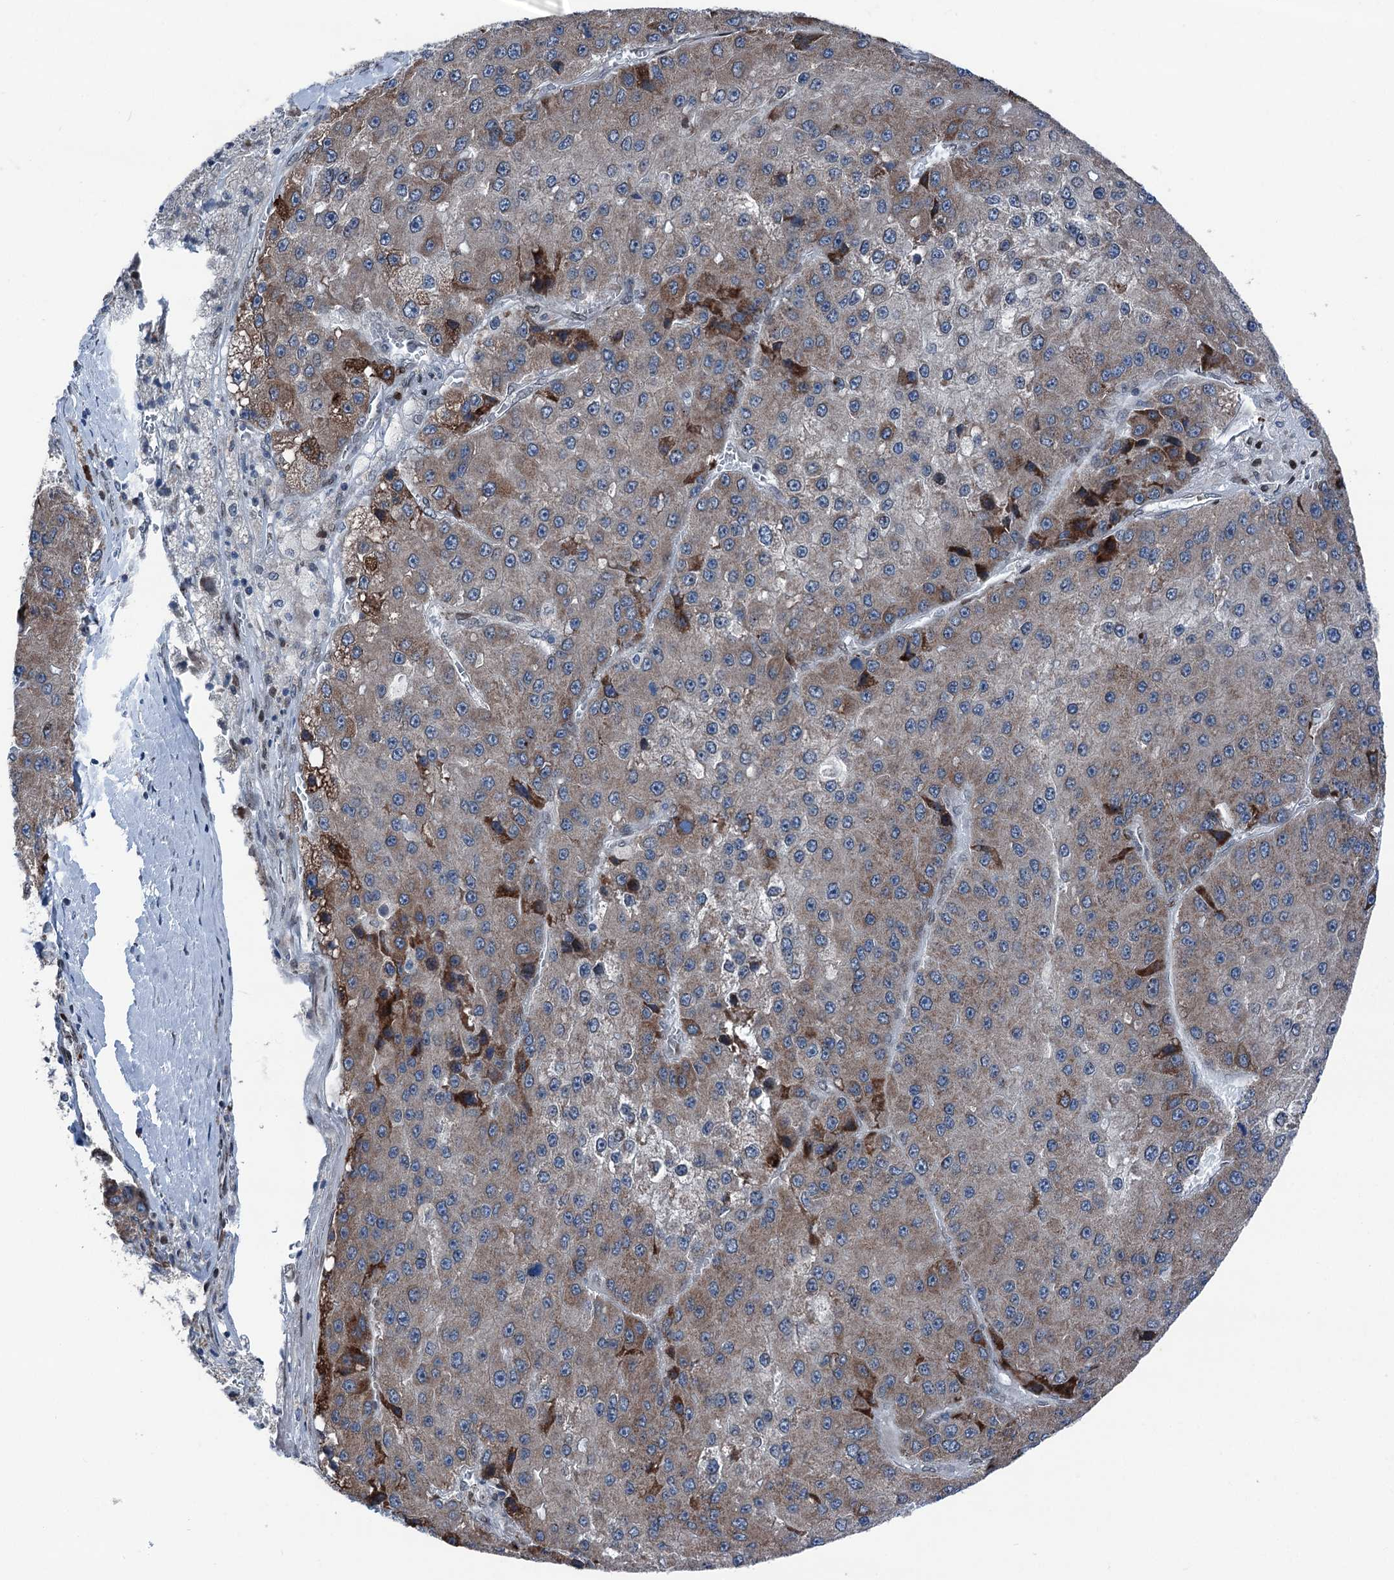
{"staining": {"intensity": "weak", "quantity": "25%-75%", "location": "cytoplasmic/membranous"}, "tissue": "liver cancer", "cell_type": "Tumor cells", "image_type": "cancer", "snomed": [{"axis": "morphology", "description": "Carcinoma, Hepatocellular, NOS"}, {"axis": "topography", "description": "Liver"}], "caption": "IHC of liver cancer exhibits low levels of weak cytoplasmic/membranous expression in about 25%-75% of tumor cells.", "gene": "MRPL14", "patient": {"sex": "female", "age": 73}}